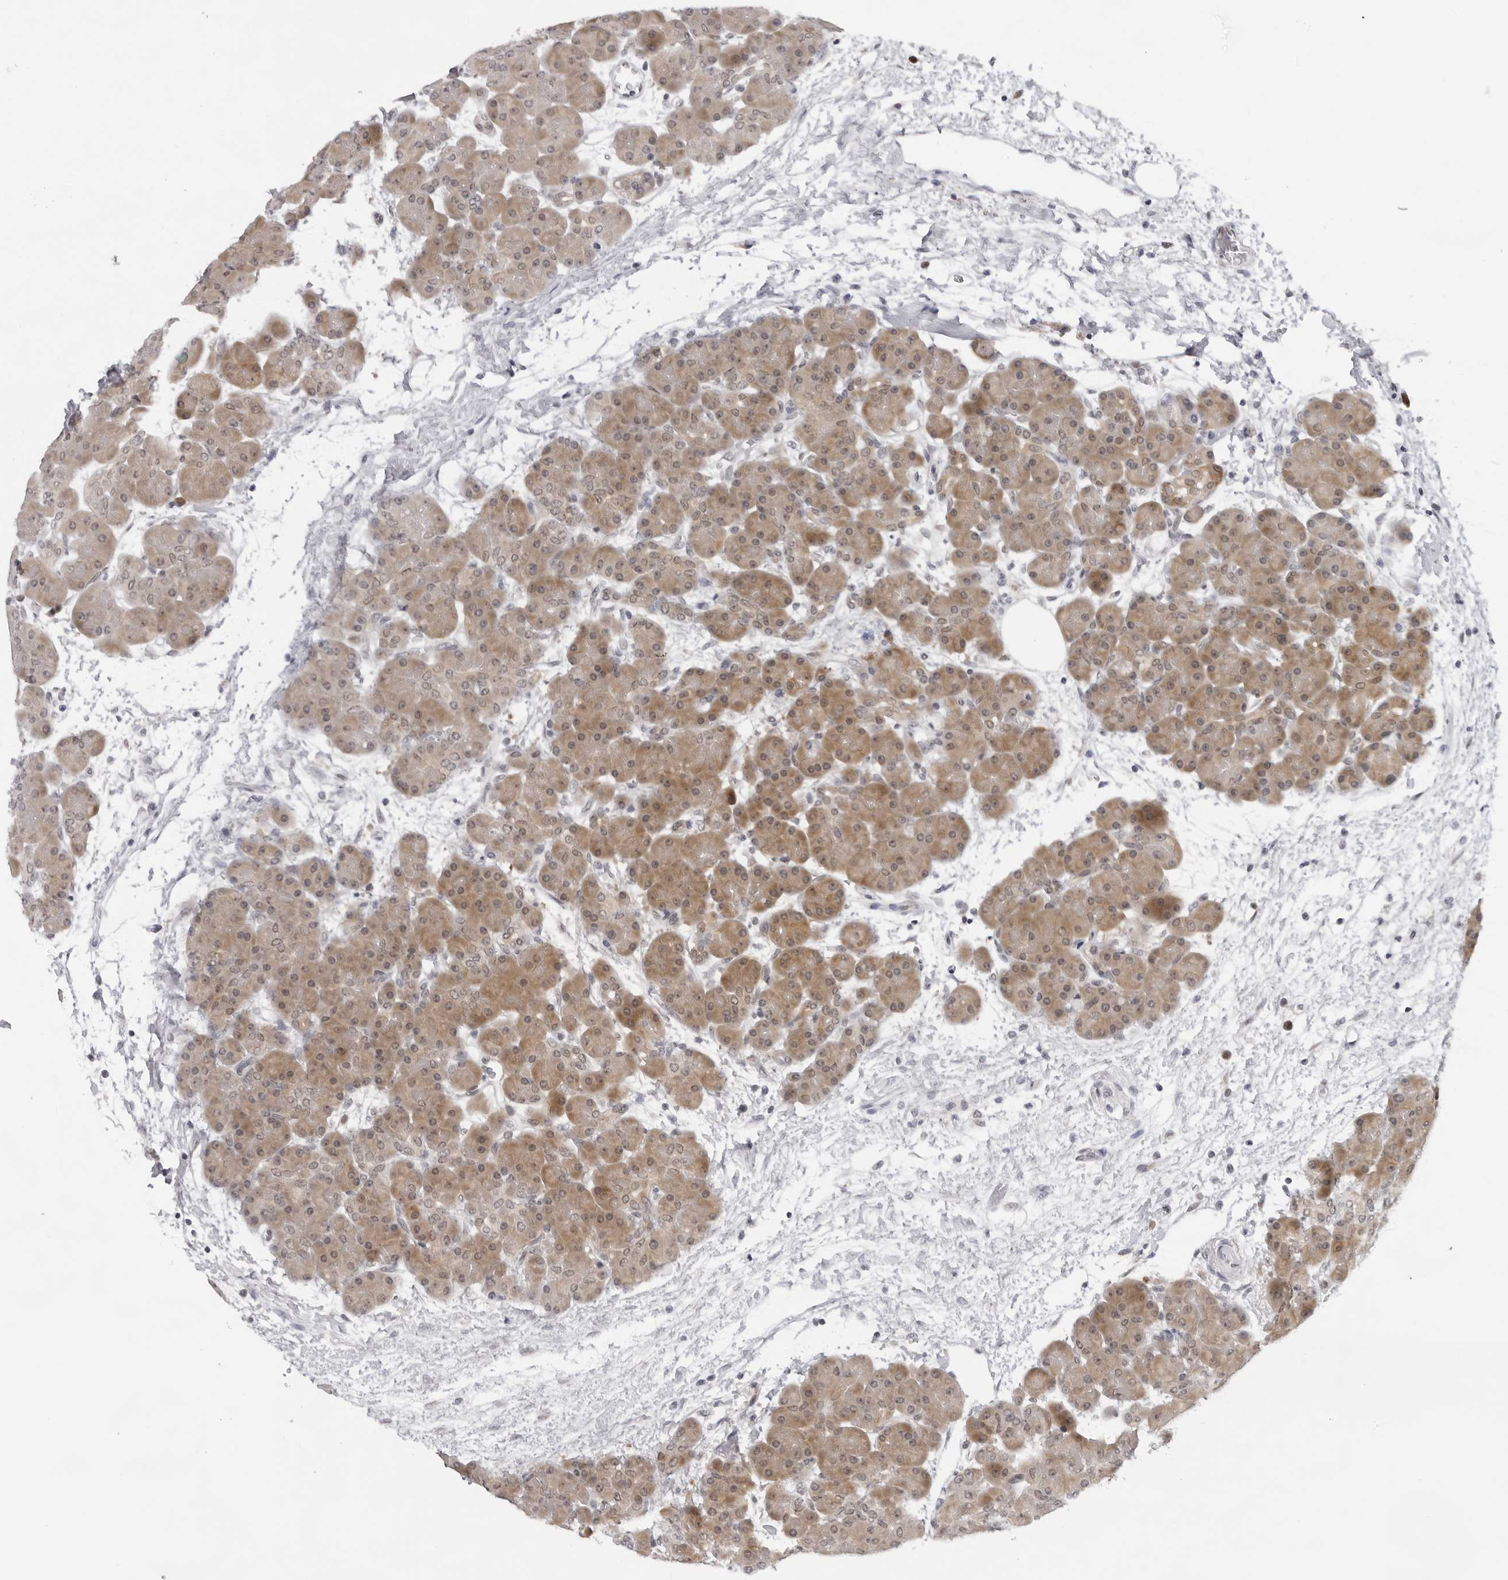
{"staining": {"intensity": "moderate", "quantity": "25%-75%", "location": "cytoplasmic/membranous"}, "tissue": "pancreas", "cell_type": "Exocrine glandular cells", "image_type": "normal", "snomed": [{"axis": "morphology", "description": "Normal tissue, NOS"}, {"axis": "topography", "description": "Pancreas"}], "caption": "Immunohistochemistry of benign pancreas reveals medium levels of moderate cytoplasmic/membranous expression in about 25%-75% of exocrine glandular cells.", "gene": "CASP7", "patient": {"sex": "male", "age": 66}}